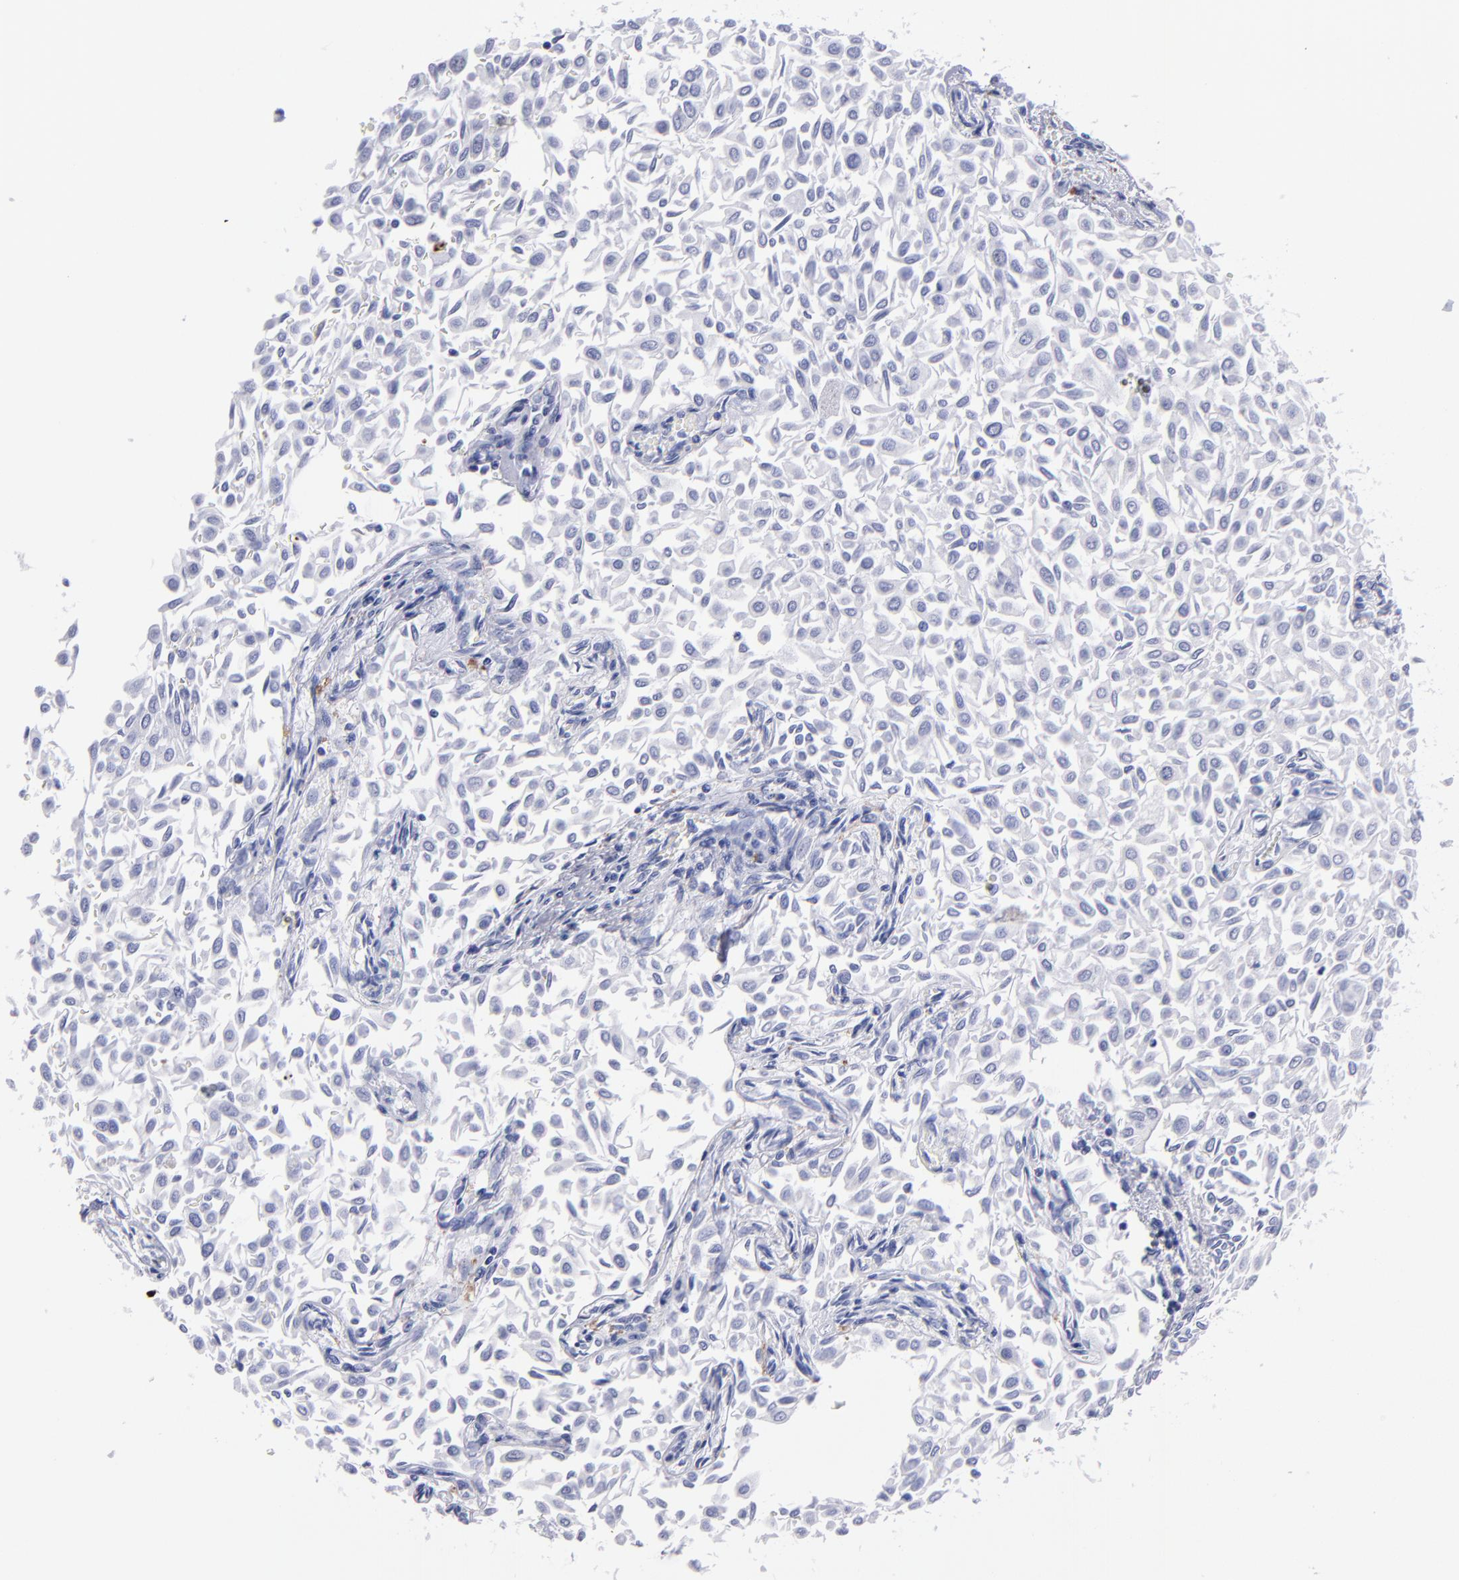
{"staining": {"intensity": "negative", "quantity": "none", "location": "none"}, "tissue": "urothelial cancer", "cell_type": "Tumor cells", "image_type": "cancer", "snomed": [{"axis": "morphology", "description": "Urothelial carcinoma, Low grade"}, {"axis": "topography", "description": "Urinary bladder"}], "caption": "Tumor cells are negative for protein expression in human urothelial cancer.", "gene": "MB", "patient": {"sex": "male", "age": 64}}